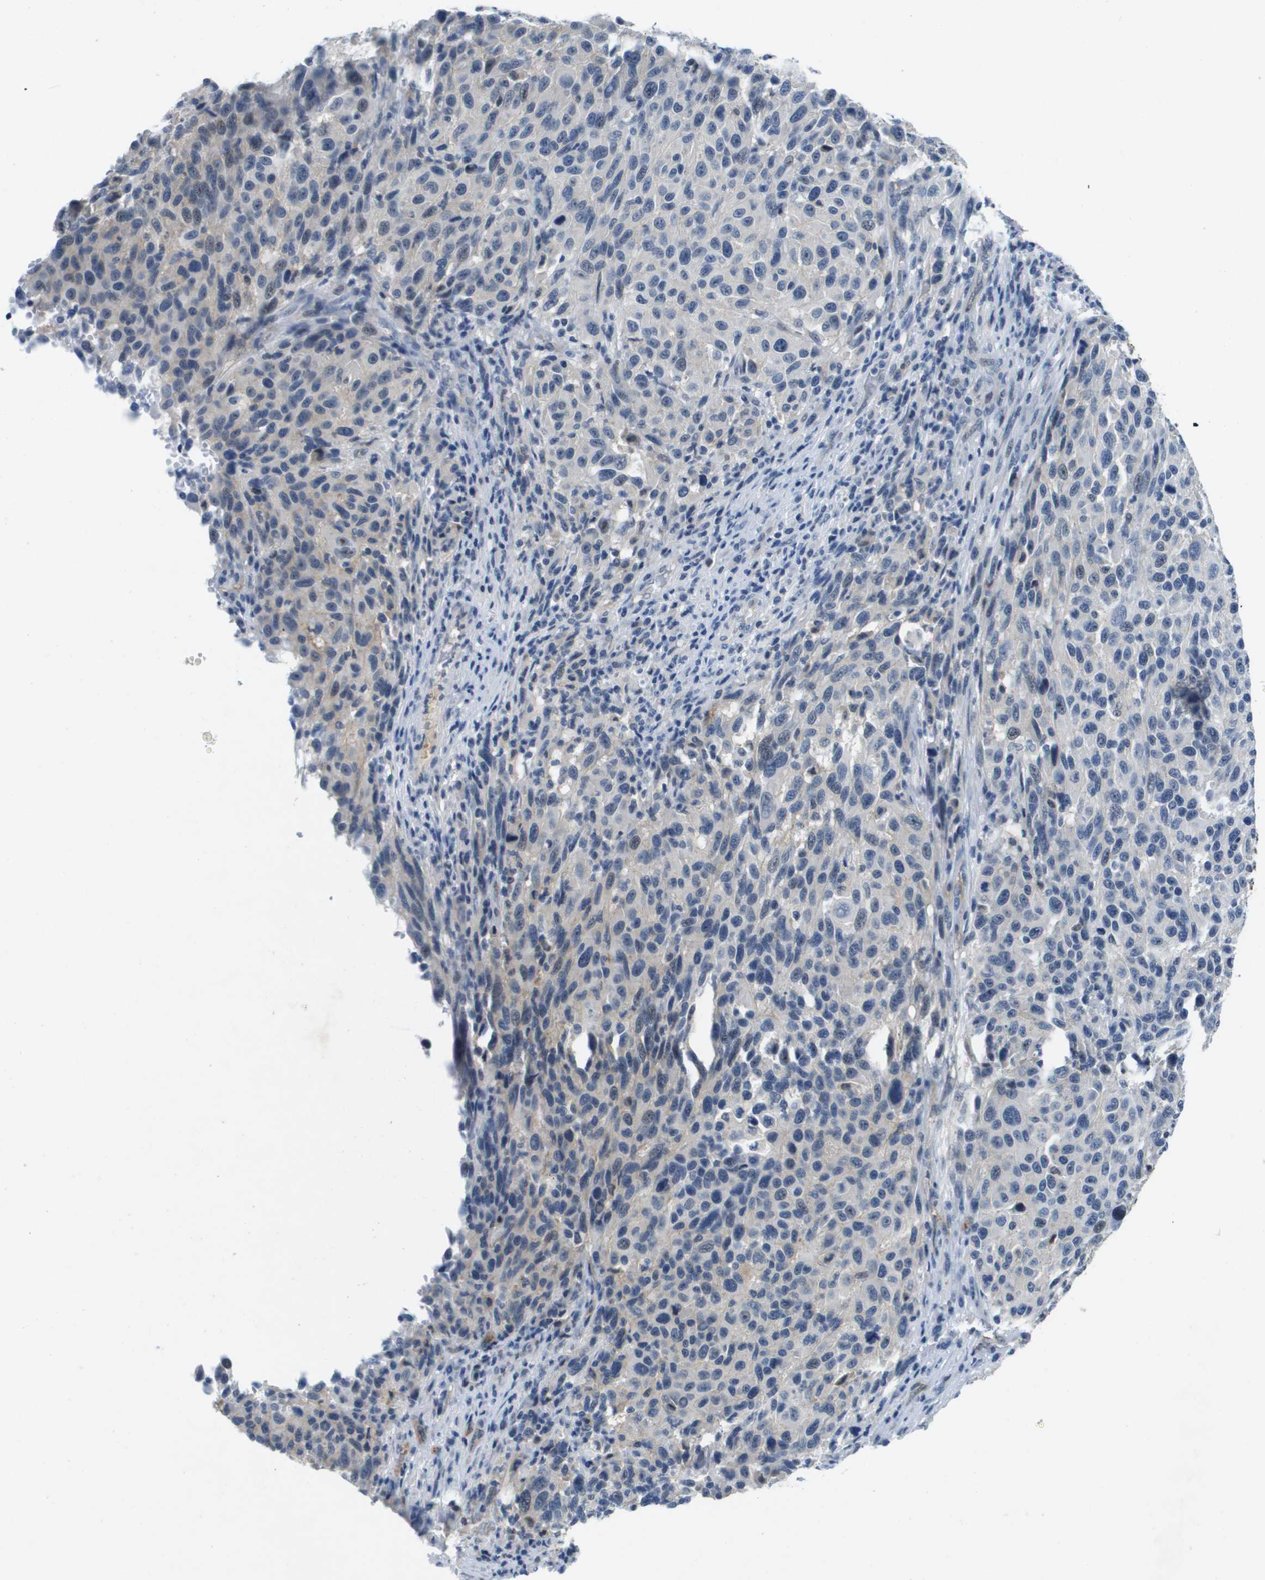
{"staining": {"intensity": "negative", "quantity": "none", "location": "none"}, "tissue": "melanoma", "cell_type": "Tumor cells", "image_type": "cancer", "snomed": [{"axis": "morphology", "description": "Malignant melanoma, Metastatic site"}, {"axis": "topography", "description": "Lymph node"}], "caption": "Micrograph shows no significant protein positivity in tumor cells of malignant melanoma (metastatic site).", "gene": "ITGA6", "patient": {"sex": "male", "age": 61}}